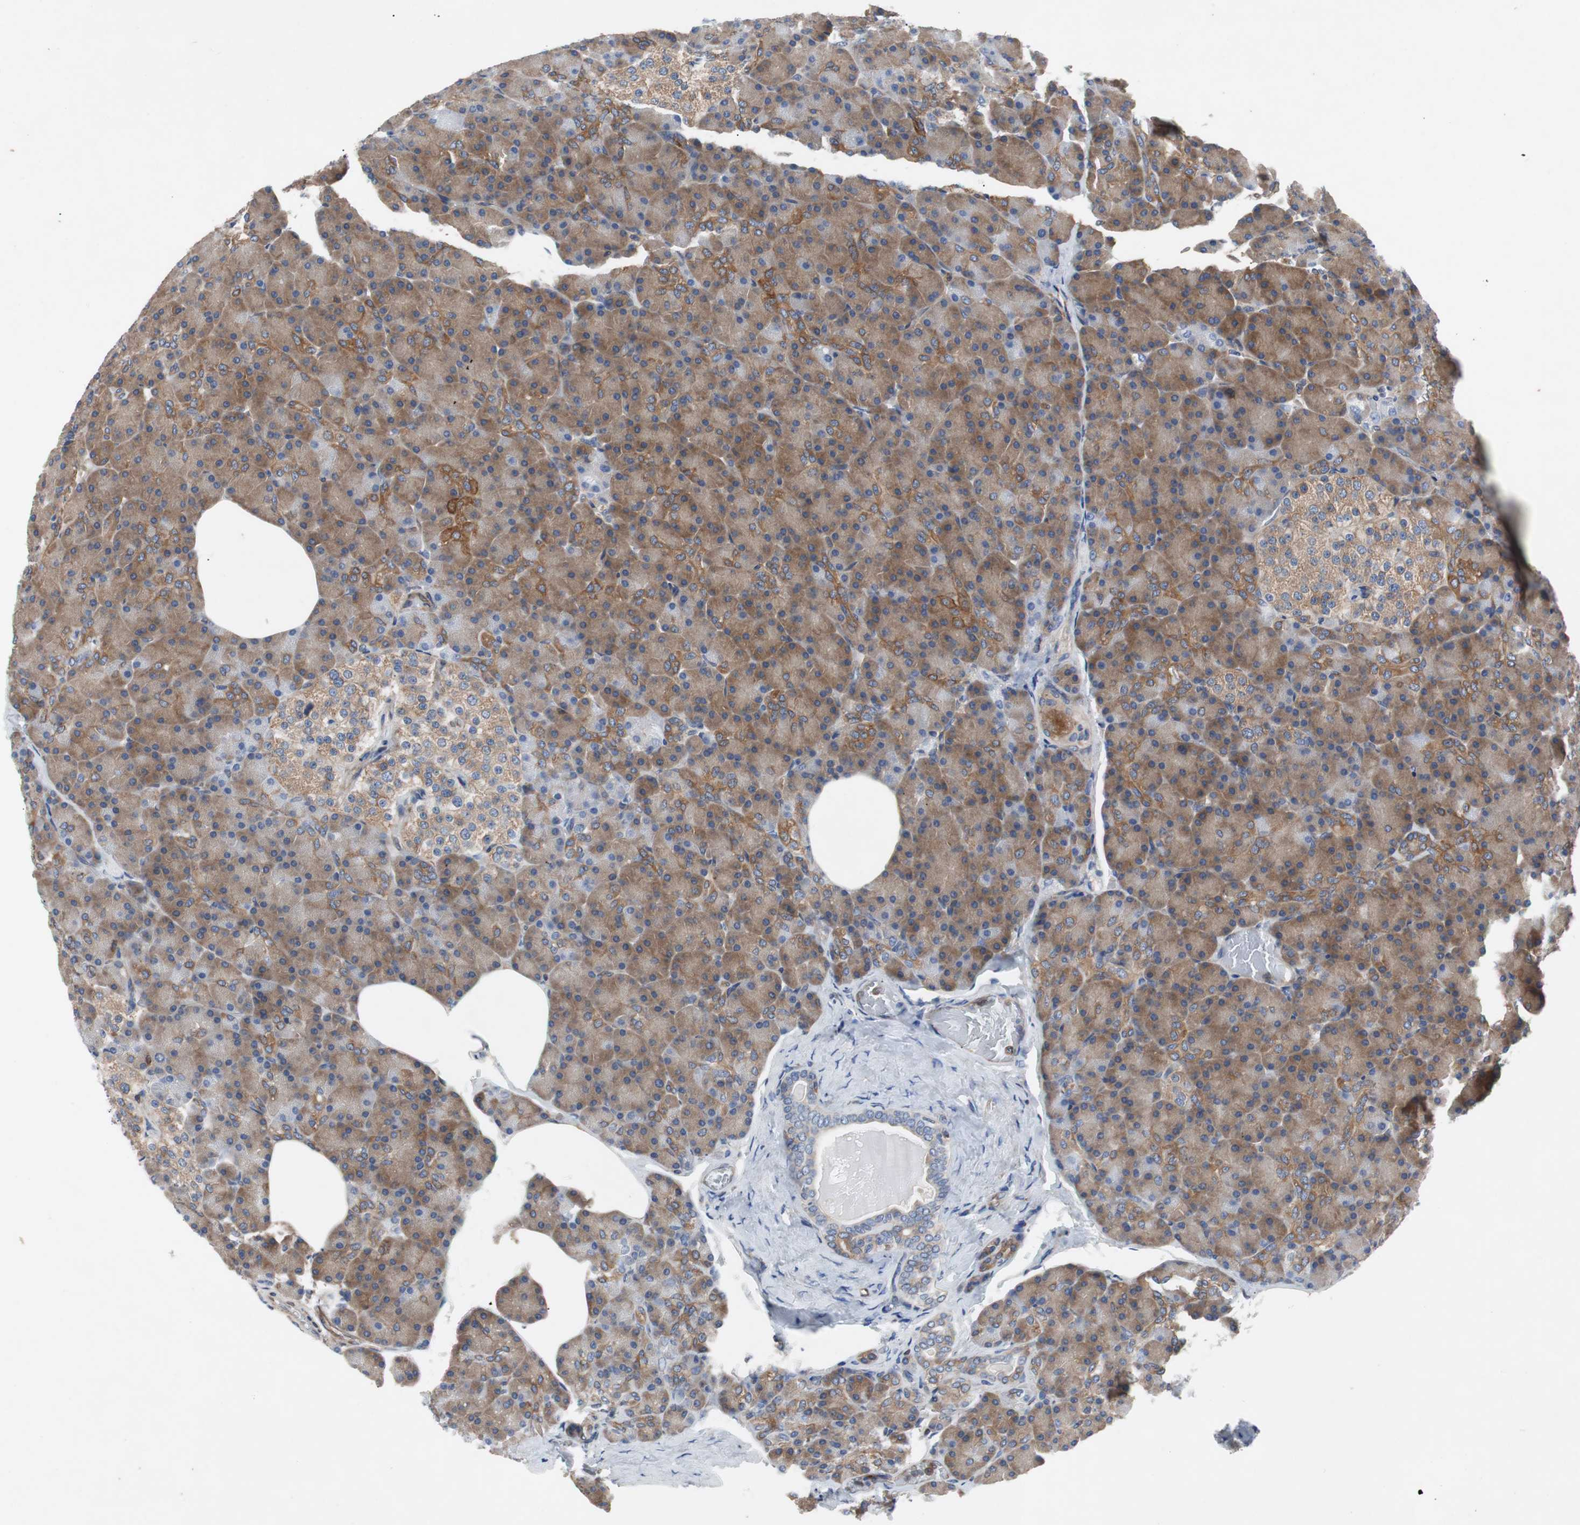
{"staining": {"intensity": "strong", "quantity": ">75%", "location": "cytoplasmic/membranous"}, "tissue": "pancreas", "cell_type": "Exocrine glandular cells", "image_type": "normal", "snomed": [{"axis": "morphology", "description": "Normal tissue, NOS"}, {"axis": "topography", "description": "Pancreas"}], "caption": "A micrograph of human pancreas stained for a protein reveals strong cytoplasmic/membranous brown staining in exocrine glandular cells.", "gene": "GYS1", "patient": {"sex": "female", "age": 43}}